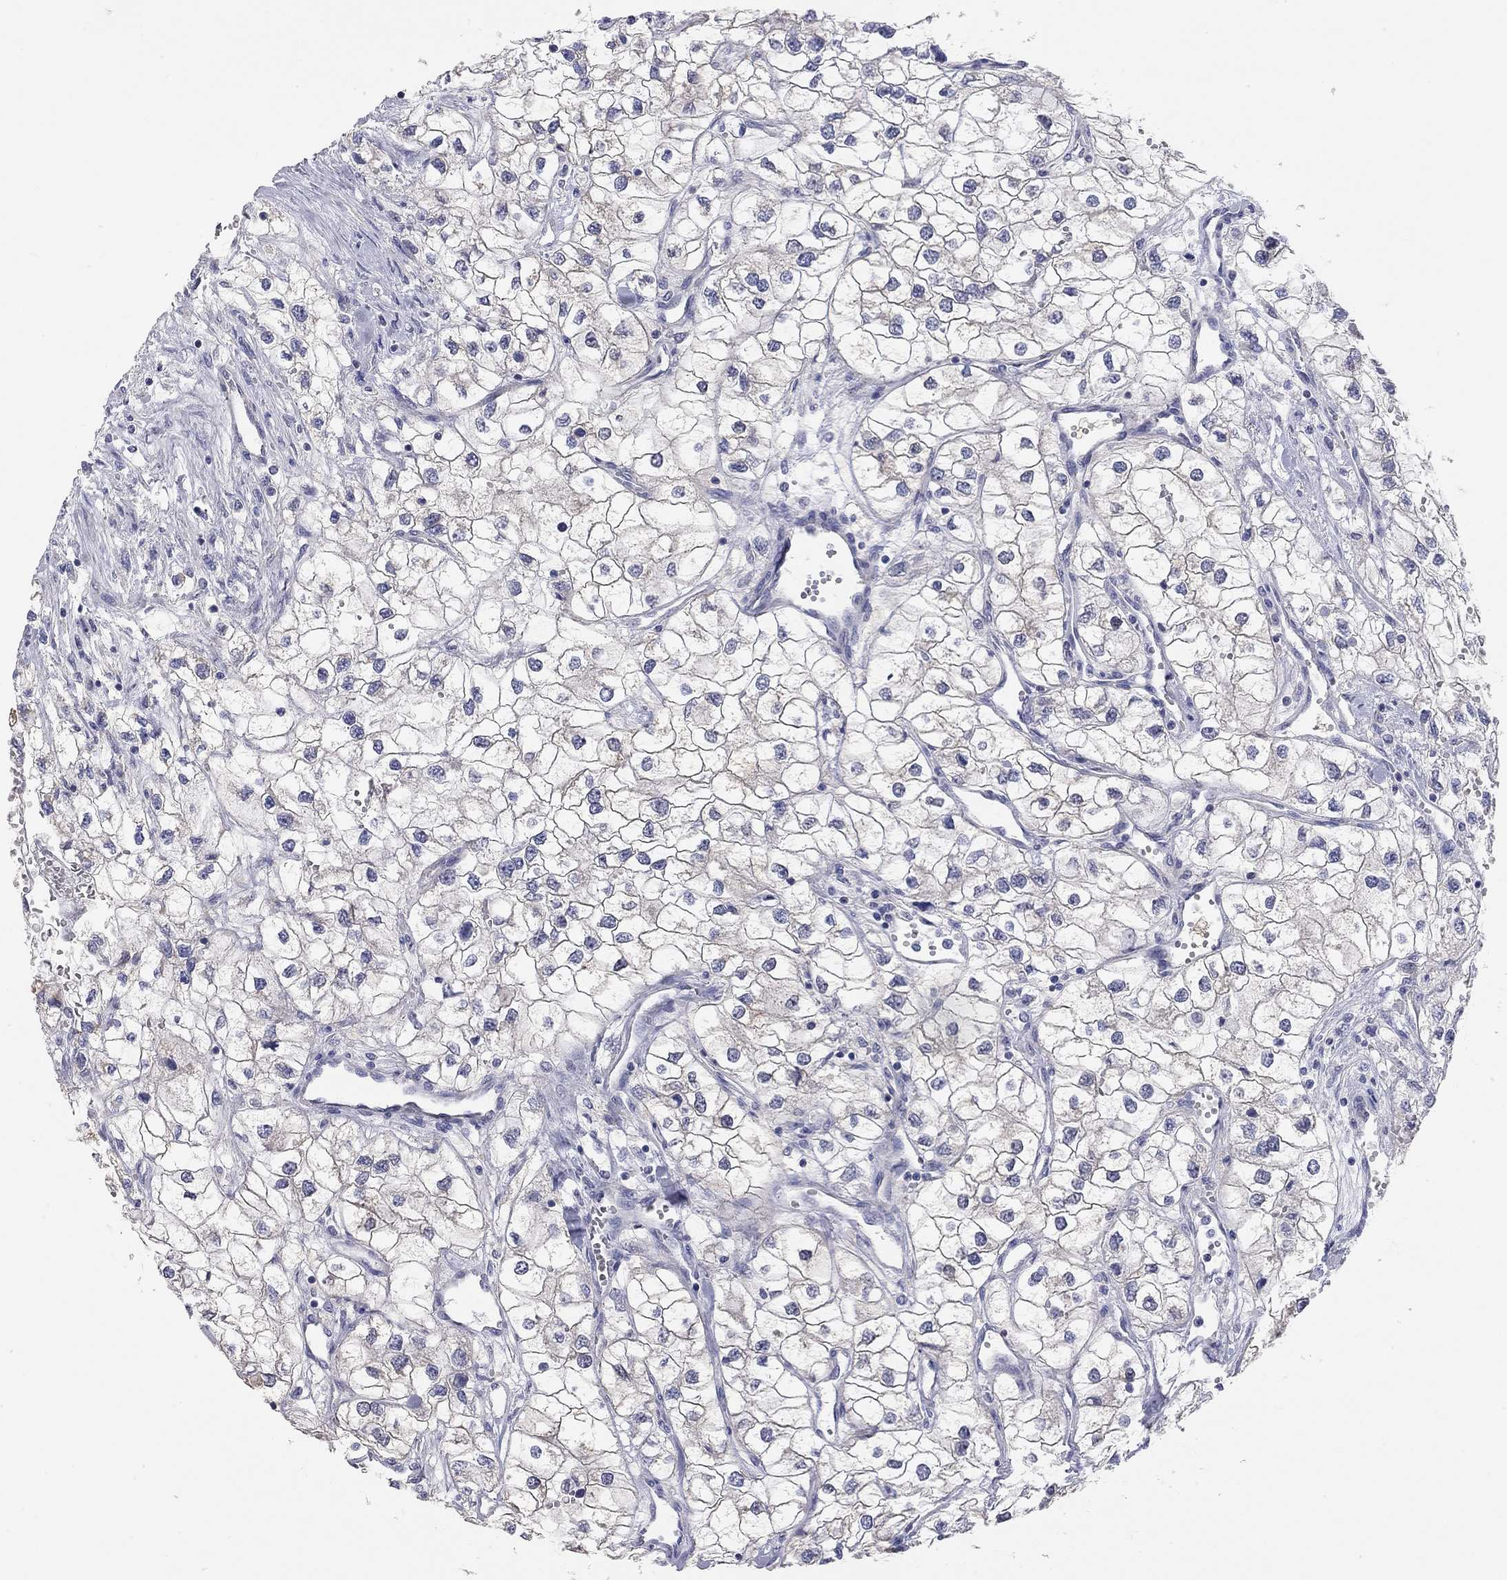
{"staining": {"intensity": "negative", "quantity": "none", "location": "none"}, "tissue": "renal cancer", "cell_type": "Tumor cells", "image_type": "cancer", "snomed": [{"axis": "morphology", "description": "Adenocarcinoma, NOS"}, {"axis": "topography", "description": "Kidney"}], "caption": "Tumor cells are negative for protein expression in human renal adenocarcinoma.", "gene": "PAPSS2", "patient": {"sex": "male", "age": 59}}